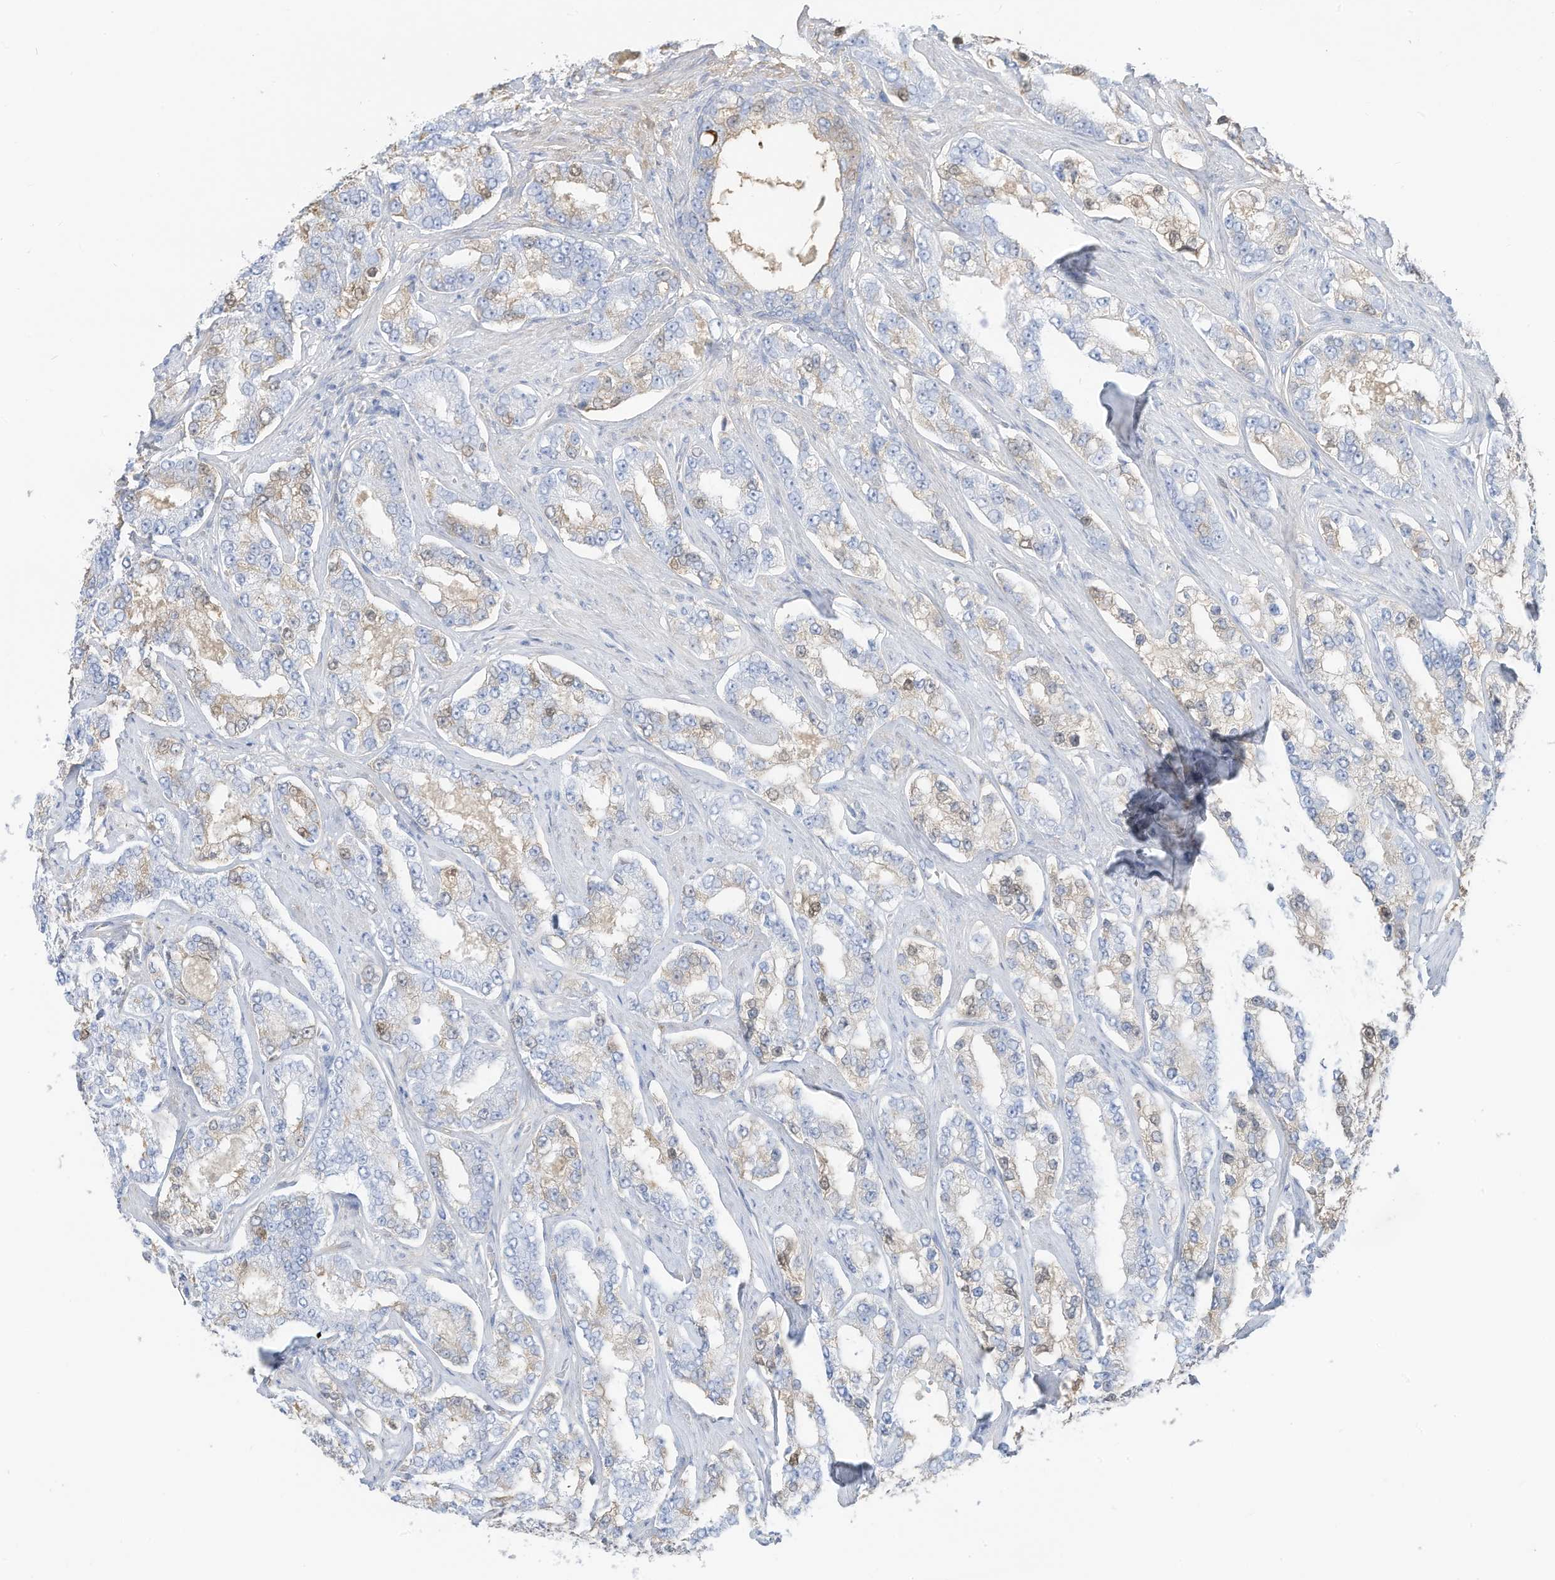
{"staining": {"intensity": "weak", "quantity": "<25%", "location": "cytoplasmic/membranous,nuclear"}, "tissue": "prostate cancer", "cell_type": "Tumor cells", "image_type": "cancer", "snomed": [{"axis": "morphology", "description": "Normal tissue, NOS"}, {"axis": "morphology", "description": "Adenocarcinoma, High grade"}, {"axis": "topography", "description": "Prostate"}], "caption": "Tumor cells show no significant expression in prostate adenocarcinoma (high-grade). (DAB (3,3'-diaminobenzidine) immunohistochemistry (IHC), high magnification).", "gene": "HSD17B13", "patient": {"sex": "male", "age": 83}}